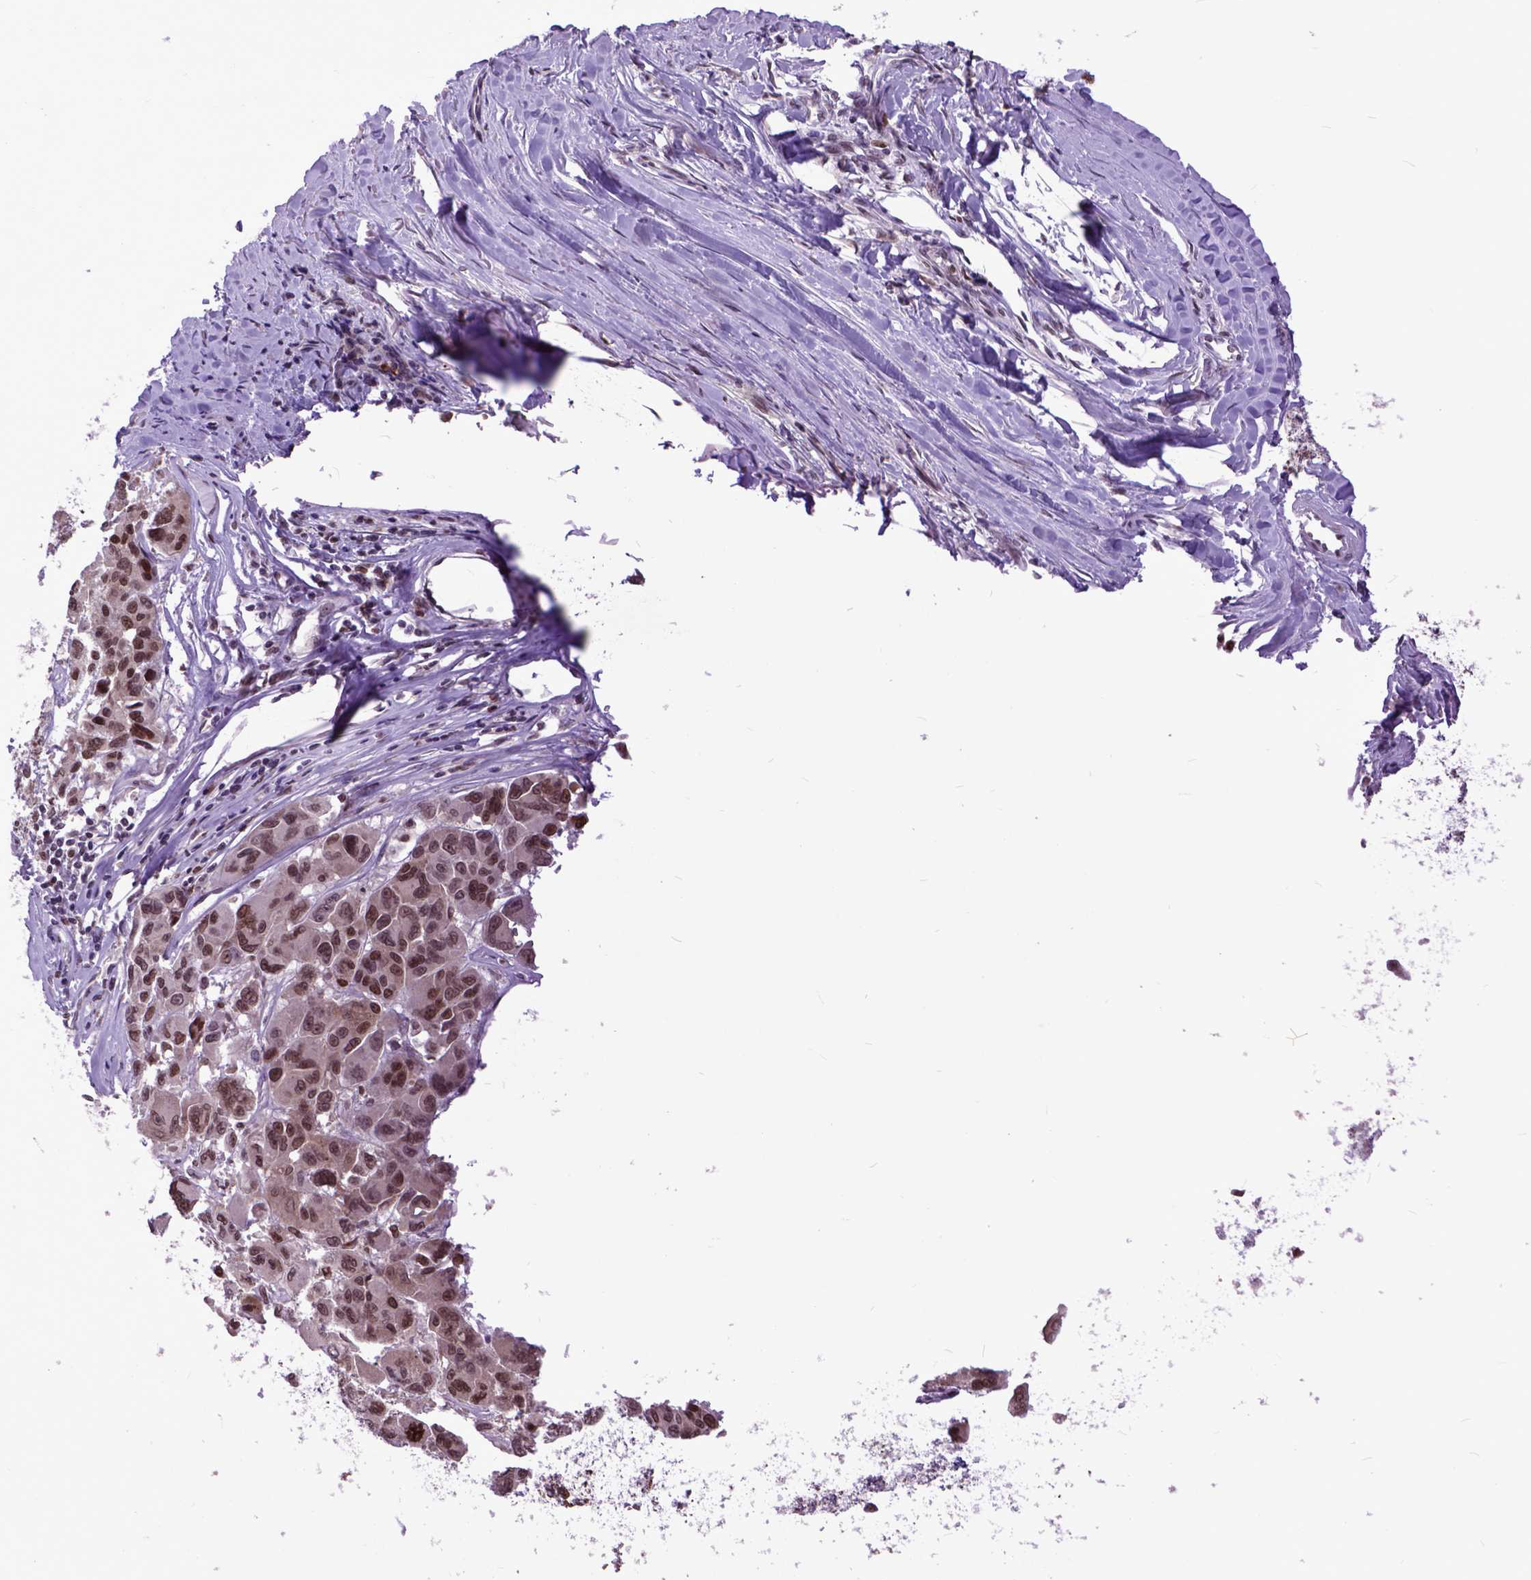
{"staining": {"intensity": "moderate", "quantity": ">75%", "location": "nuclear"}, "tissue": "melanoma", "cell_type": "Tumor cells", "image_type": "cancer", "snomed": [{"axis": "morphology", "description": "Malignant melanoma, NOS"}, {"axis": "topography", "description": "Skin"}], "caption": "This histopathology image reveals melanoma stained with immunohistochemistry (IHC) to label a protein in brown. The nuclear of tumor cells show moderate positivity for the protein. Nuclei are counter-stained blue.", "gene": "RCC2", "patient": {"sex": "female", "age": 66}}